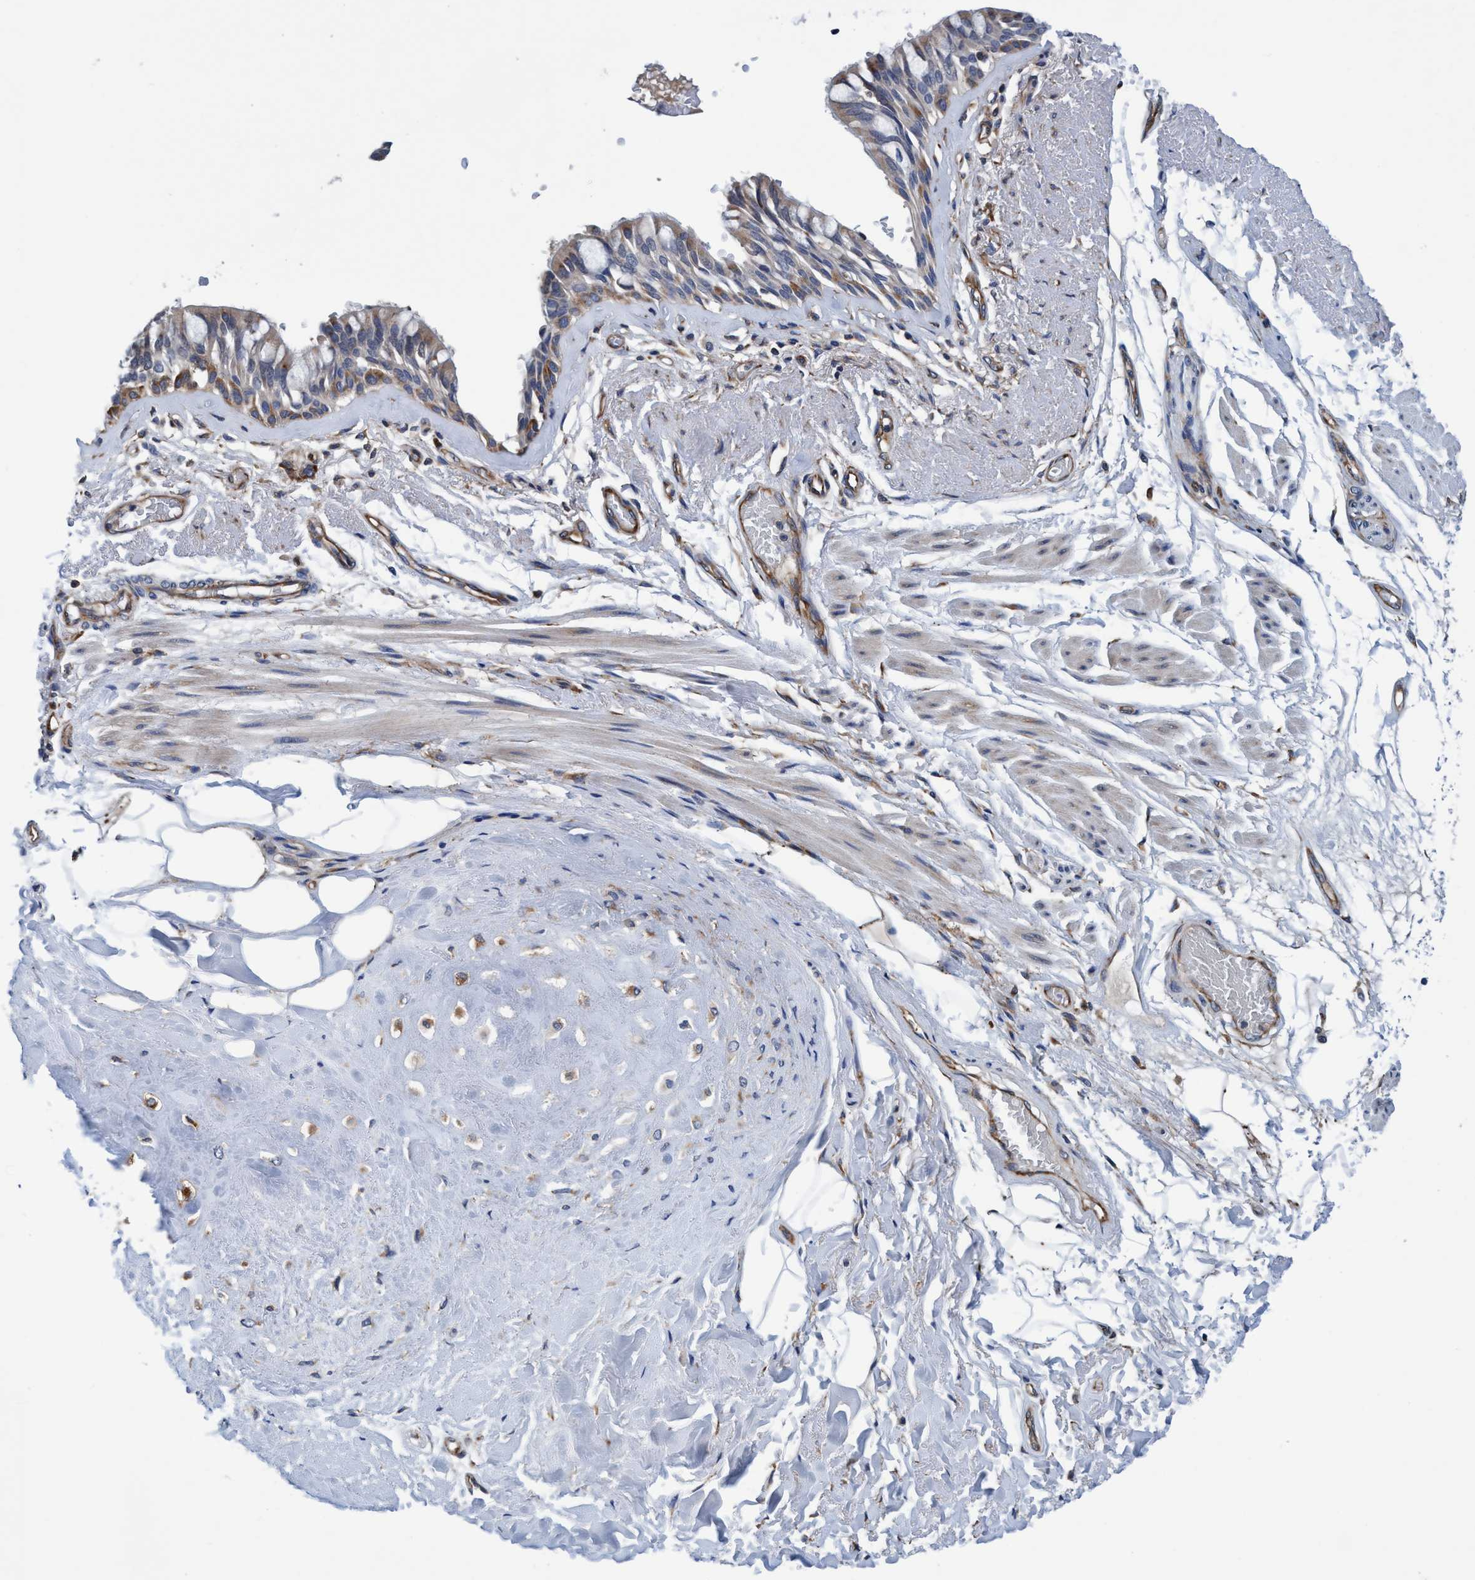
{"staining": {"intensity": "moderate", "quantity": ">75%", "location": "cytoplasmic/membranous"}, "tissue": "bronchus", "cell_type": "Respiratory epithelial cells", "image_type": "normal", "snomed": [{"axis": "morphology", "description": "Normal tissue, NOS"}, {"axis": "topography", "description": "Bronchus"}], "caption": "Immunohistochemistry micrograph of normal bronchus: human bronchus stained using immunohistochemistry exhibits medium levels of moderate protein expression localized specifically in the cytoplasmic/membranous of respiratory epithelial cells, appearing as a cytoplasmic/membranous brown color.", "gene": "ENDOG", "patient": {"sex": "male", "age": 66}}